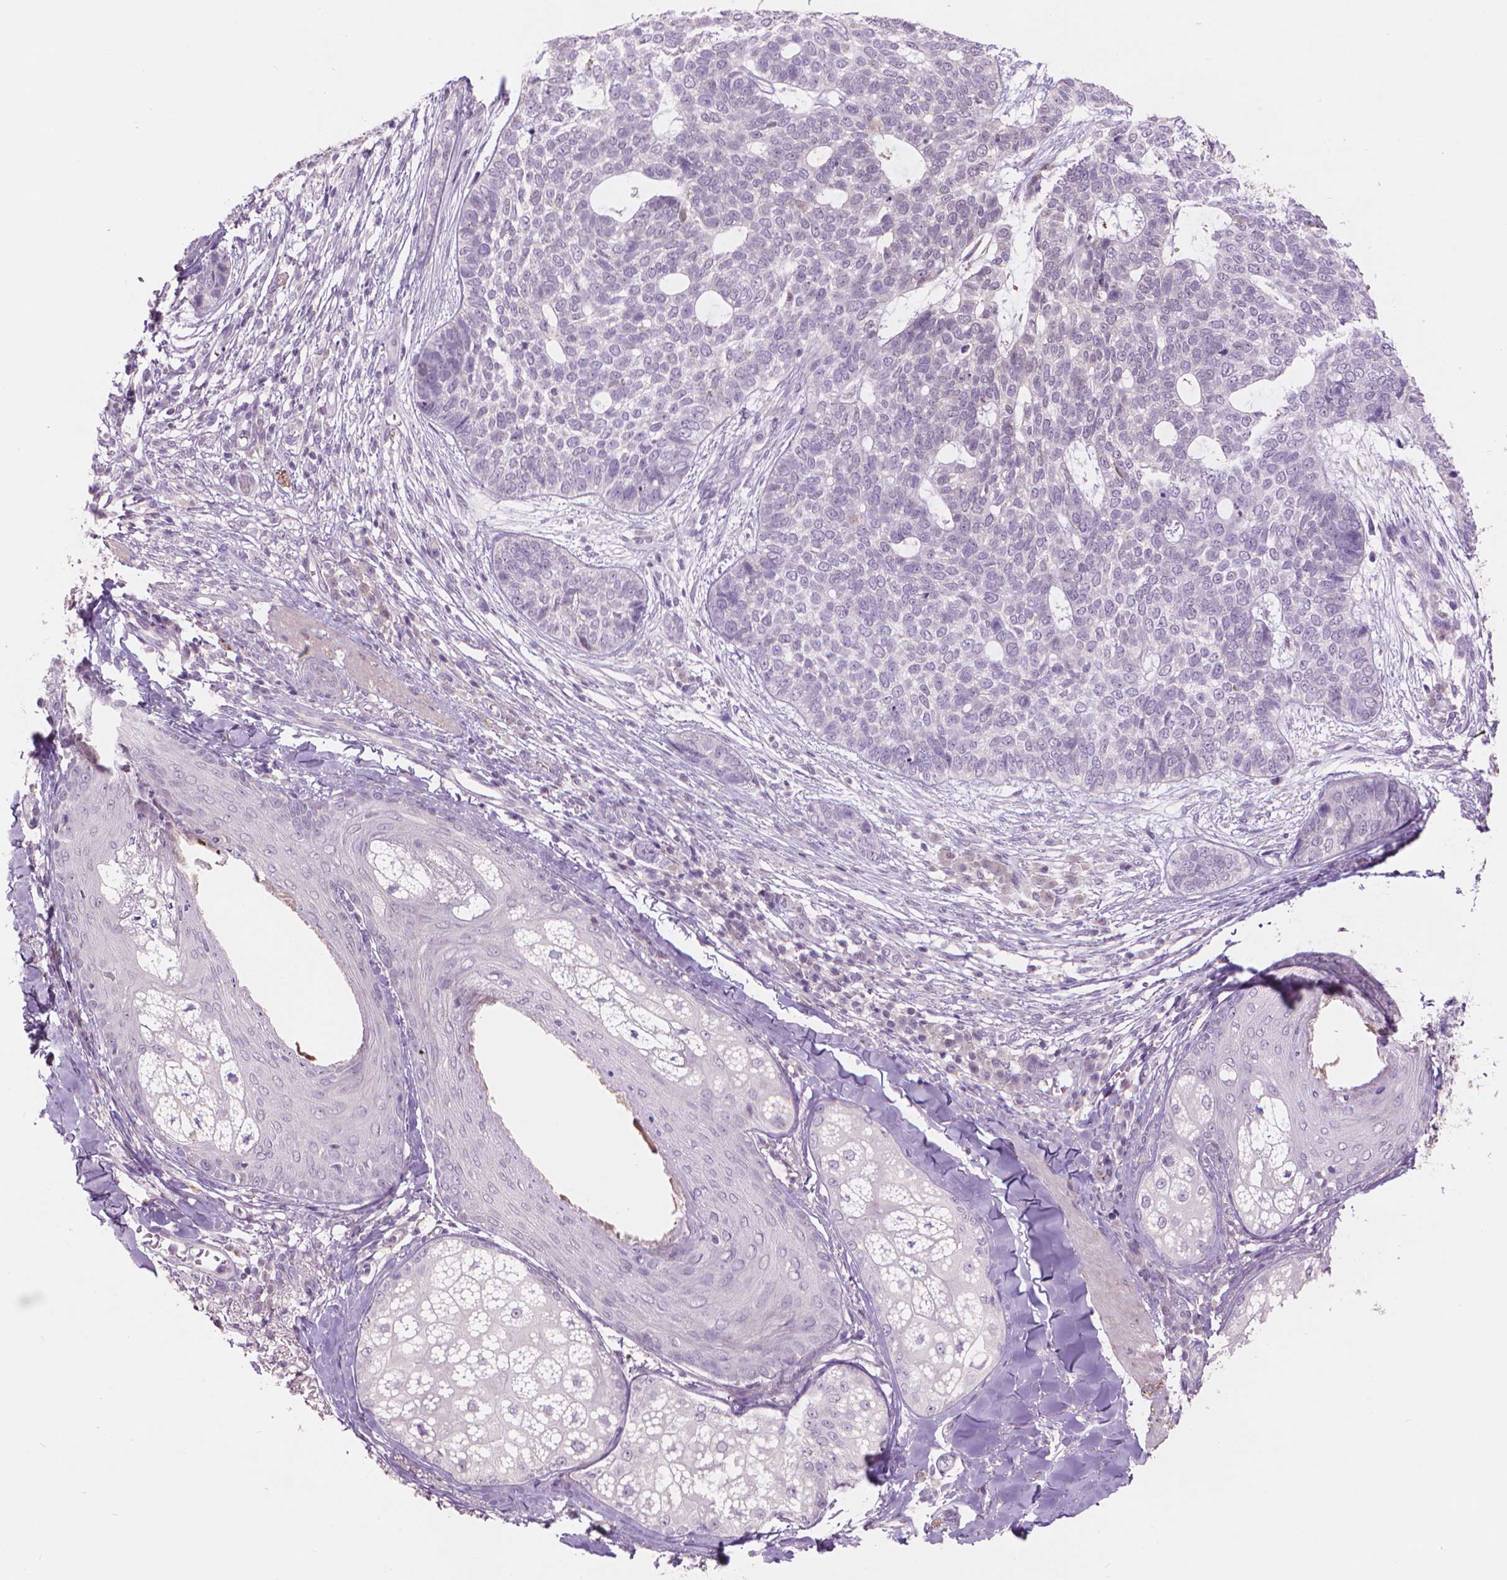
{"staining": {"intensity": "negative", "quantity": "none", "location": "none"}, "tissue": "skin cancer", "cell_type": "Tumor cells", "image_type": "cancer", "snomed": [{"axis": "morphology", "description": "Basal cell carcinoma"}, {"axis": "topography", "description": "Skin"}], "caption": "Immunohistochemistry (IHC) micrograph of neoplastic tissue: human skin cancer stained with DAB (3,3'-diaminobenzidine) displays no significant protein positivity in tumor cells.", "gene": "ENO2", "patient": {"sex": "female", "age": 69}}